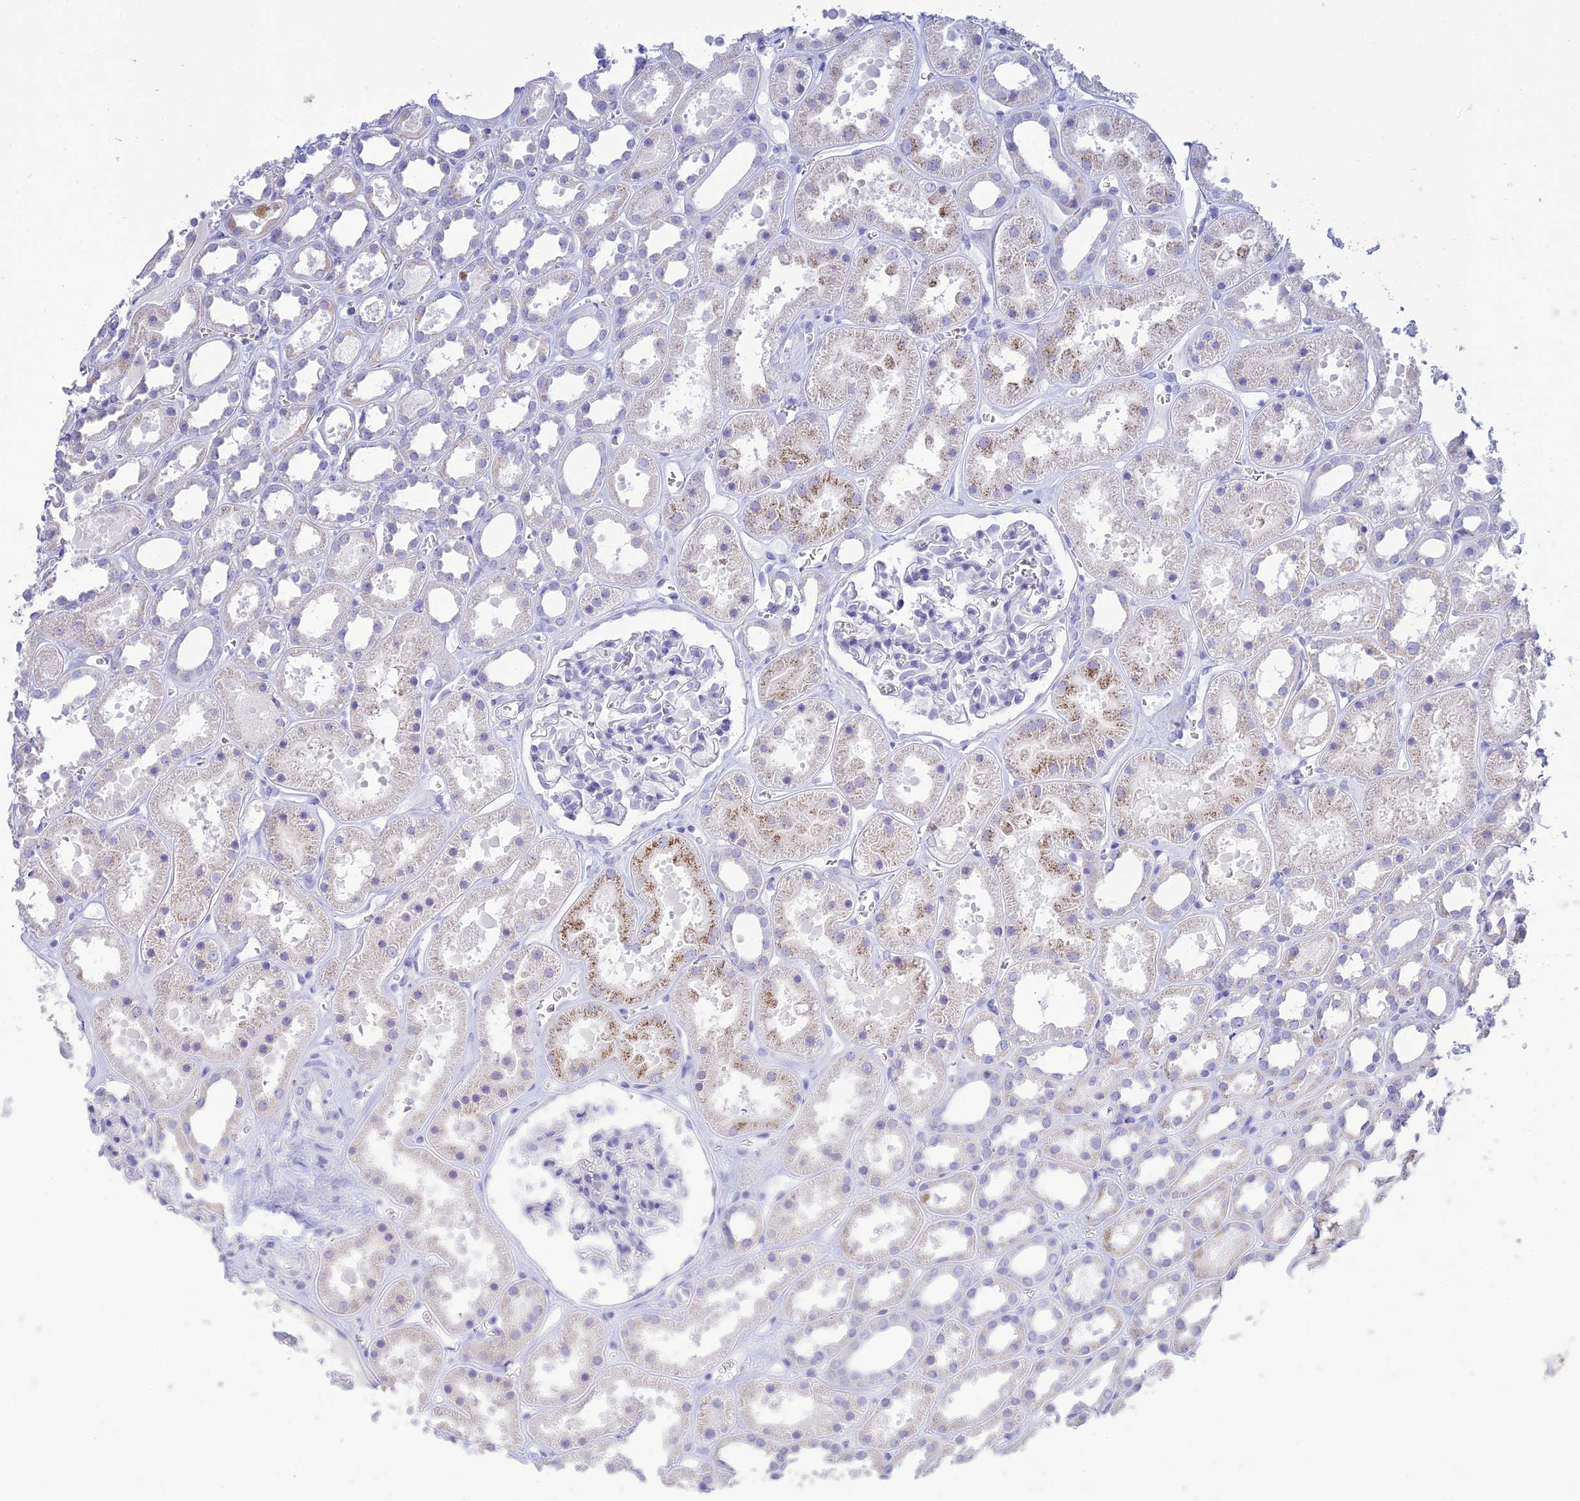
{"staining": {"intensity": "negative", "quantity": "none", "location": "none"}, "tissue": "kidney", "cell_type": "Cells in glomeruli", "image_type": "normal", "snomed": [{"axis": "morphology", "description": "Normal tissue, NOS"}, {"axis": "topography", "description": "Kidney"}], "caption": "DAB (3,3'-diaminobenzidine) immunohistochemical staining of unremarkable human kidney demonstrates no significant staining in cells in glomeruli. (DAB (3,3'-diaminobenzidine) IHC with hematoxylin counter stain).", "gene": "MAL2", "patient": {"sex": "female", "age": 41}}